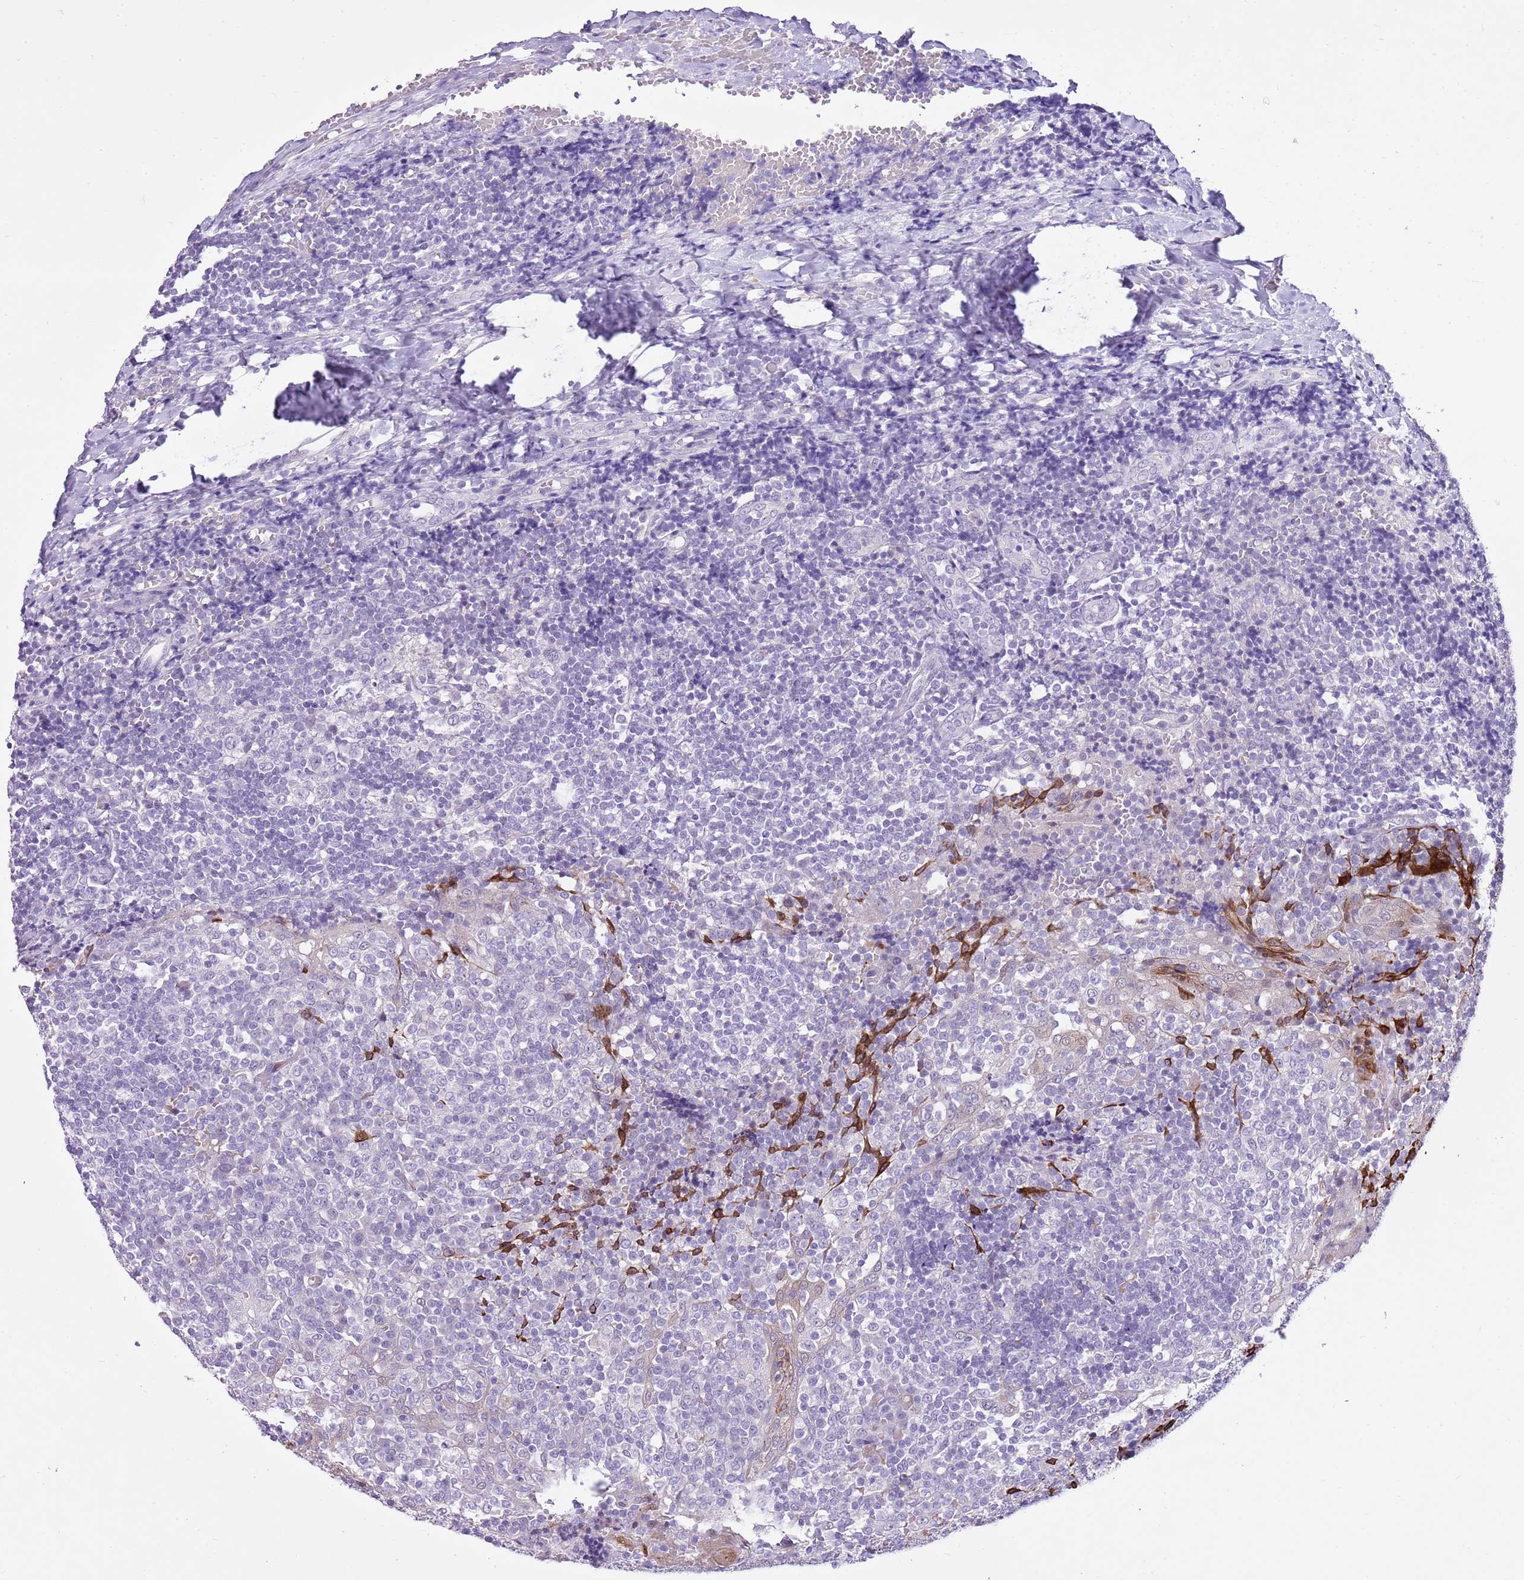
{"staining": {"intensity": "negative", "quantity": "none", "location": "none"}, "tissue": "tonsil", "cell_type": "Germinal center cells", "image_type": "normal", "snomed": [{"axis": "morphology", "description": "Normal tissue, NOS"}, {"axis": "topography", "description": "Tonsil"}], "caption": "This image is of unremarkable tonsil stained with immunohistochemistry (IHC) to label a protein in brown with the nuclei are counter-stained blue. There is no staining in germinal center cells. Nuclei are stained in blue.", "gene": "XPO7", "patient": {"sex": "female", "age": 19}}